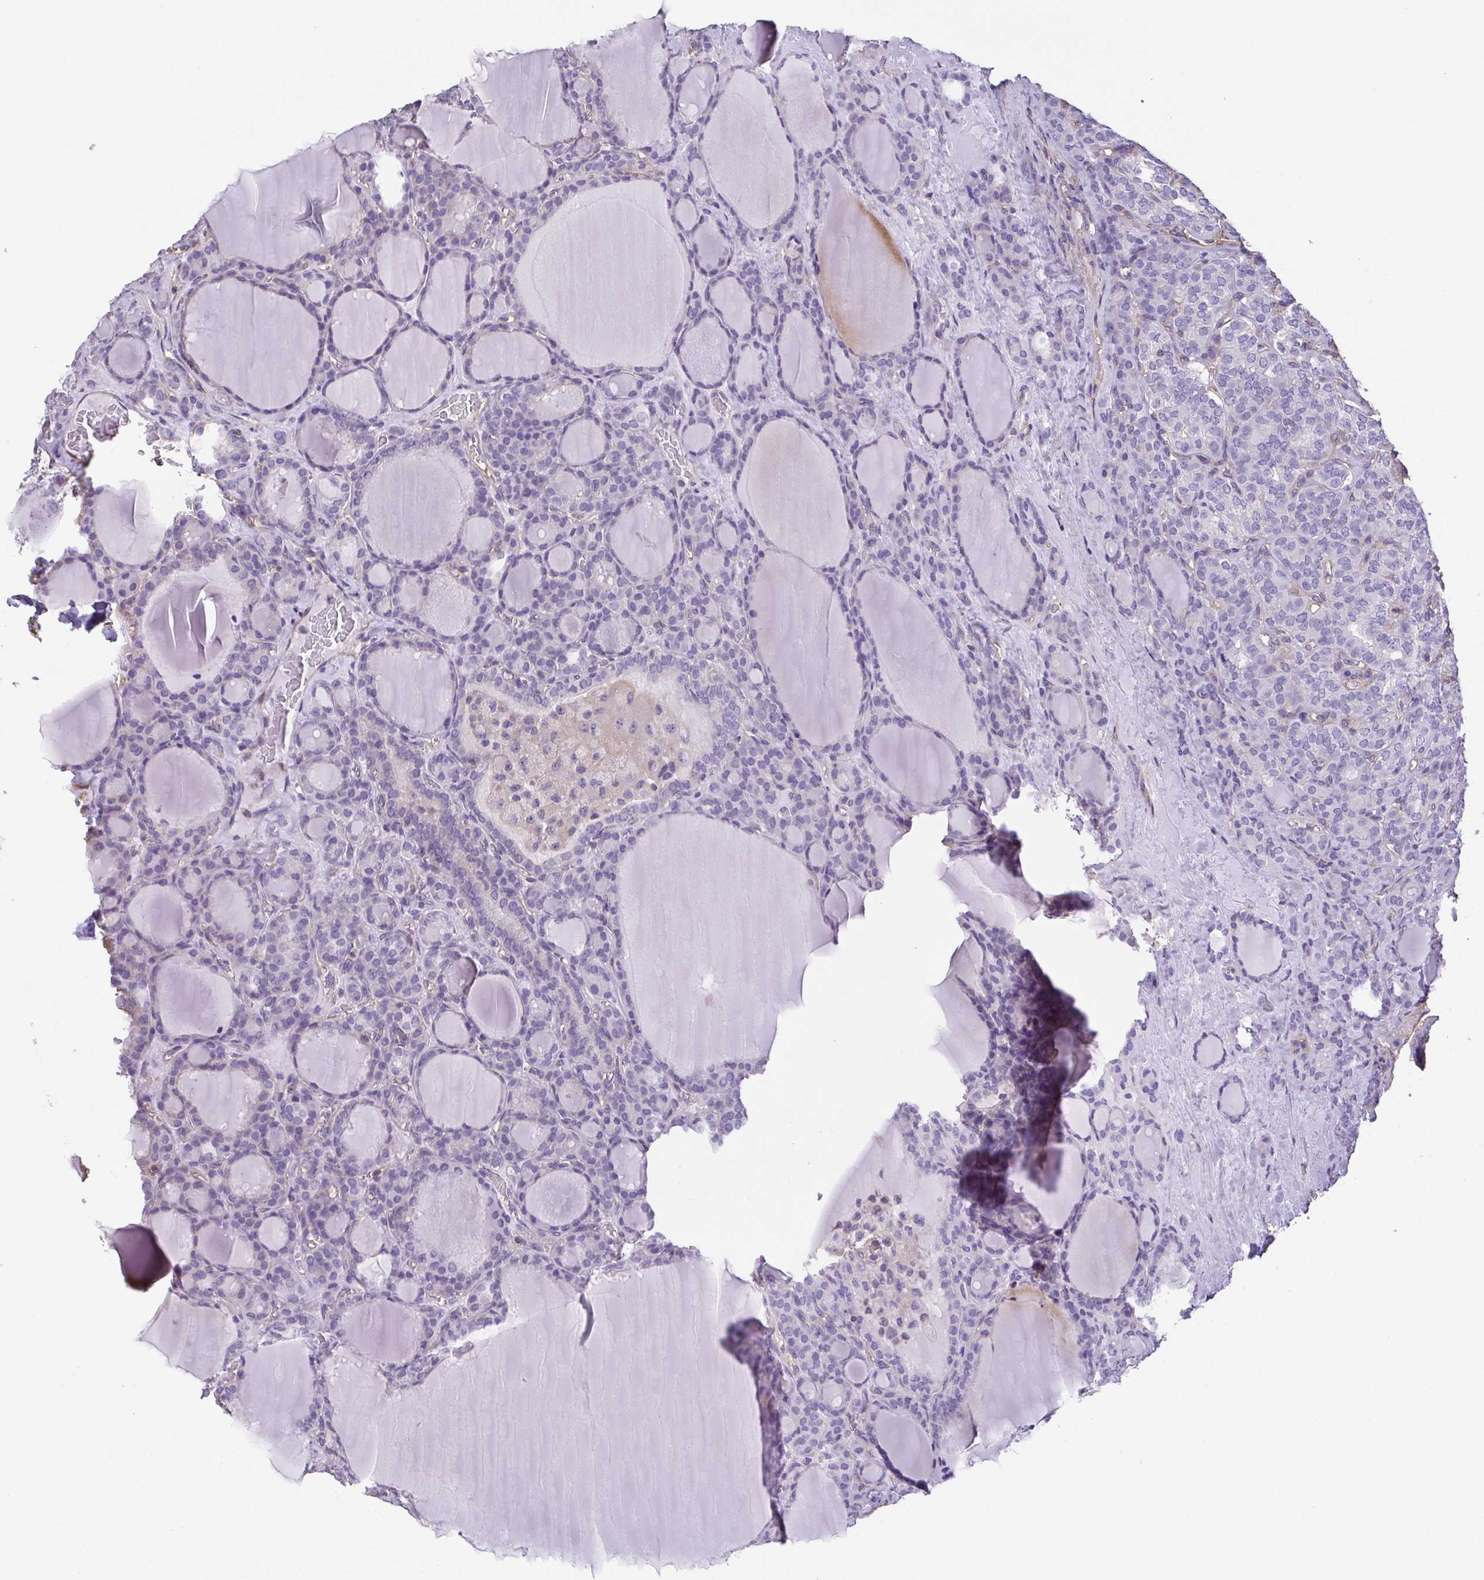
{"staining": {"intensity": "negative", "quantity": "none", "location": "none"}, "tissue": "thyroid cancer", "cell_type": "Tumor cells", "image_type": "cancer", "snomed": [{"axis": "morphology", "description": "Normal tissue, NOS"}, {"axis": "morphology", "description": "Follicular adenoma carcinoma, NOS"}, {"axis": "topography", "description": "Thyroid gland"}], "caption": "High magnification brightfield microscopy of thyroid follicular adenoma carcinoma stained with DAB (brown) and counterstained with hematoxylin (blue): tumor cells show no significant positivity. The staining was performed using DAB to visualize the protein expression in brown, while the nuclei were stained in blue with hematoxylin (Magnification: 20x).", "gene": "MYL6", "patient": {"sex": "female", "age": 31}}